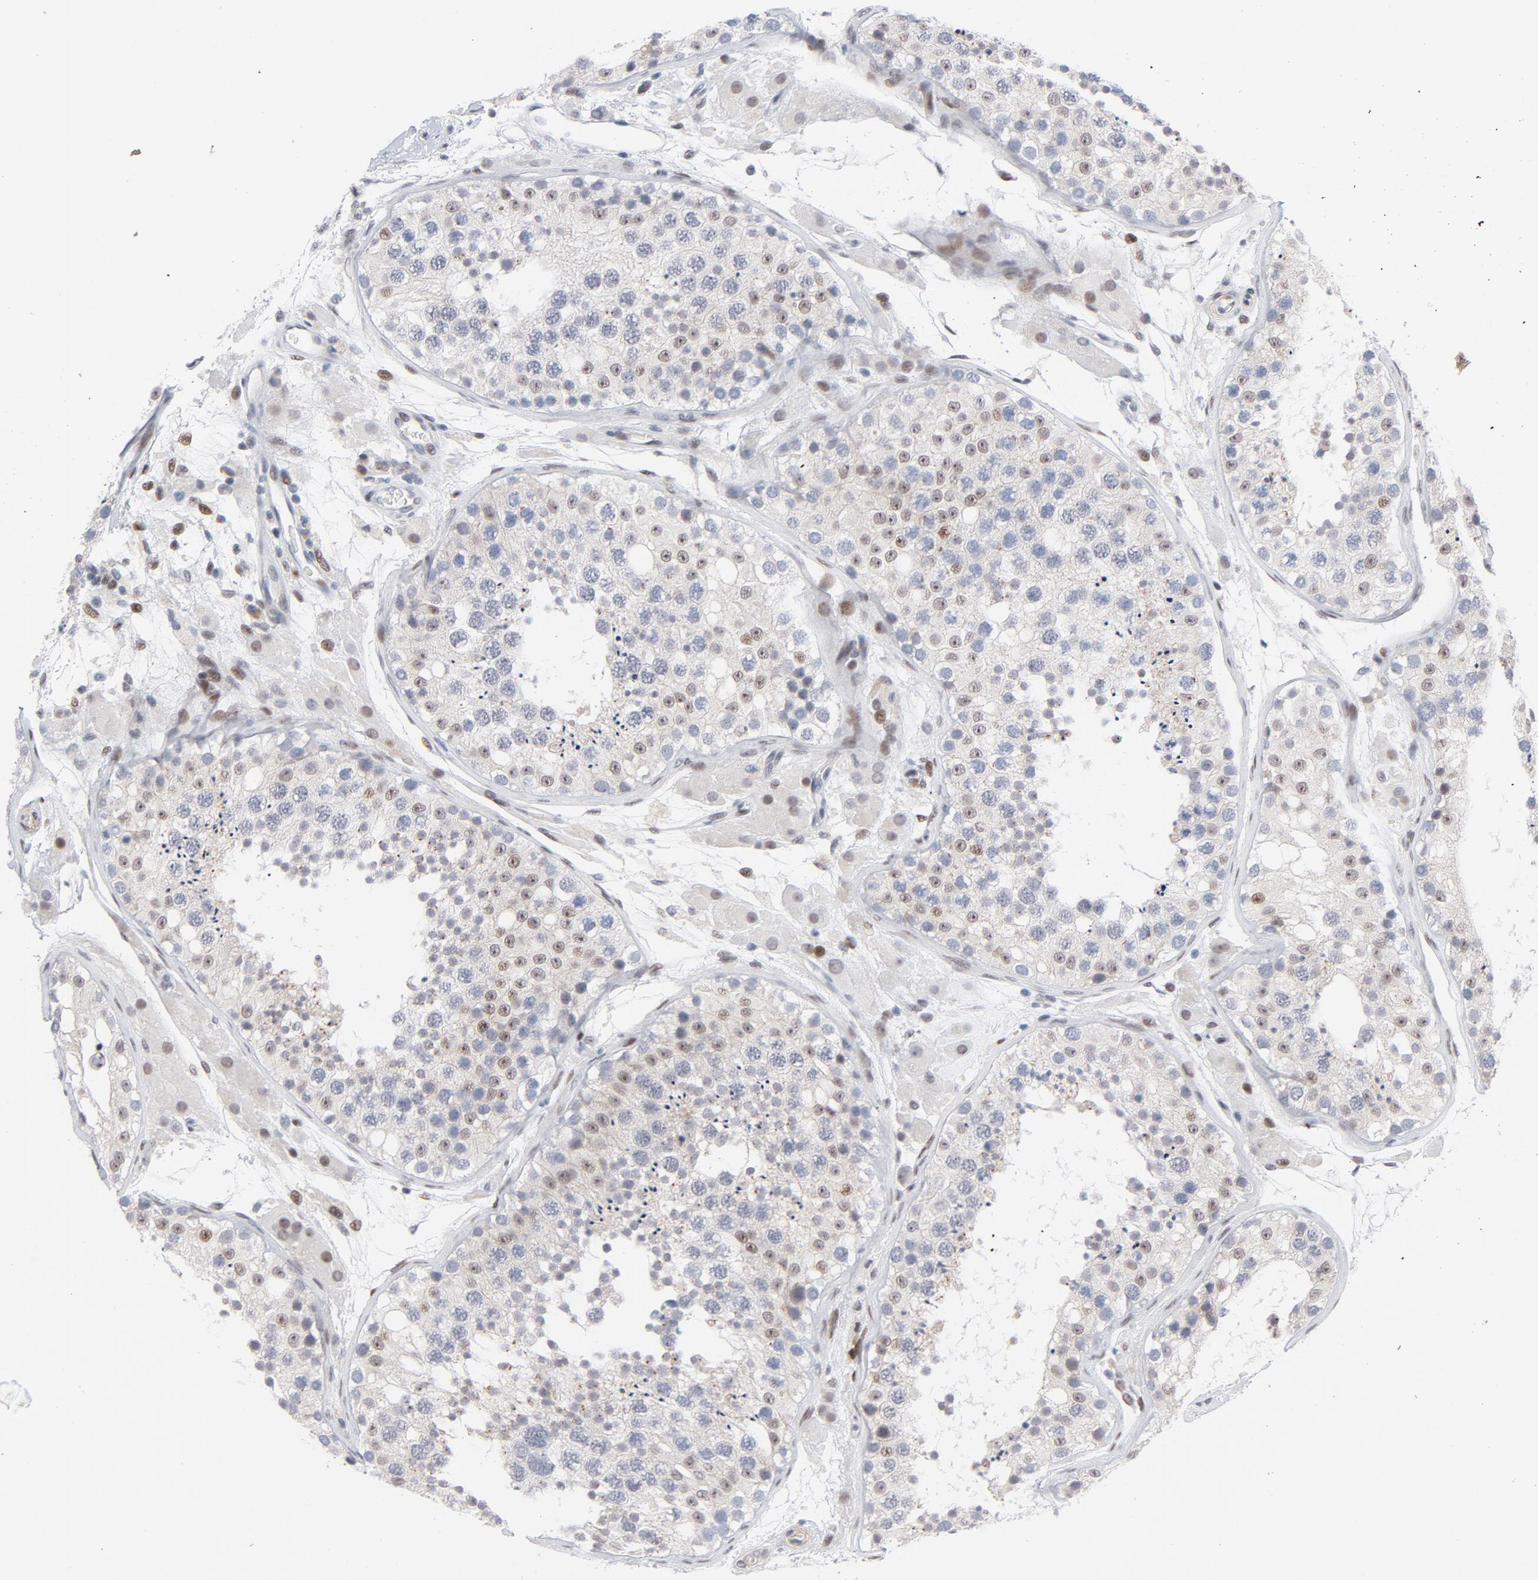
{"staining": {"intensity": "weak", "quantity": "<25%", "location": "nuclear"}, "tissue": "testis", "cell_type": "Cells in seminiferous ducts", "image_type": "normal", "snomed": [{"axis": "morphology", "description": "Normal tissue, NOS"}, {"axis": "topography", "description": "Testis"}], "caption": "High power microscopy image of an immunohistochemistry histopathology image of normal testis, revealing no significant positivity in cells in seminiferous ducts.", "gene": "NFIC", "patient": {"sex": "male", "age": 26}}